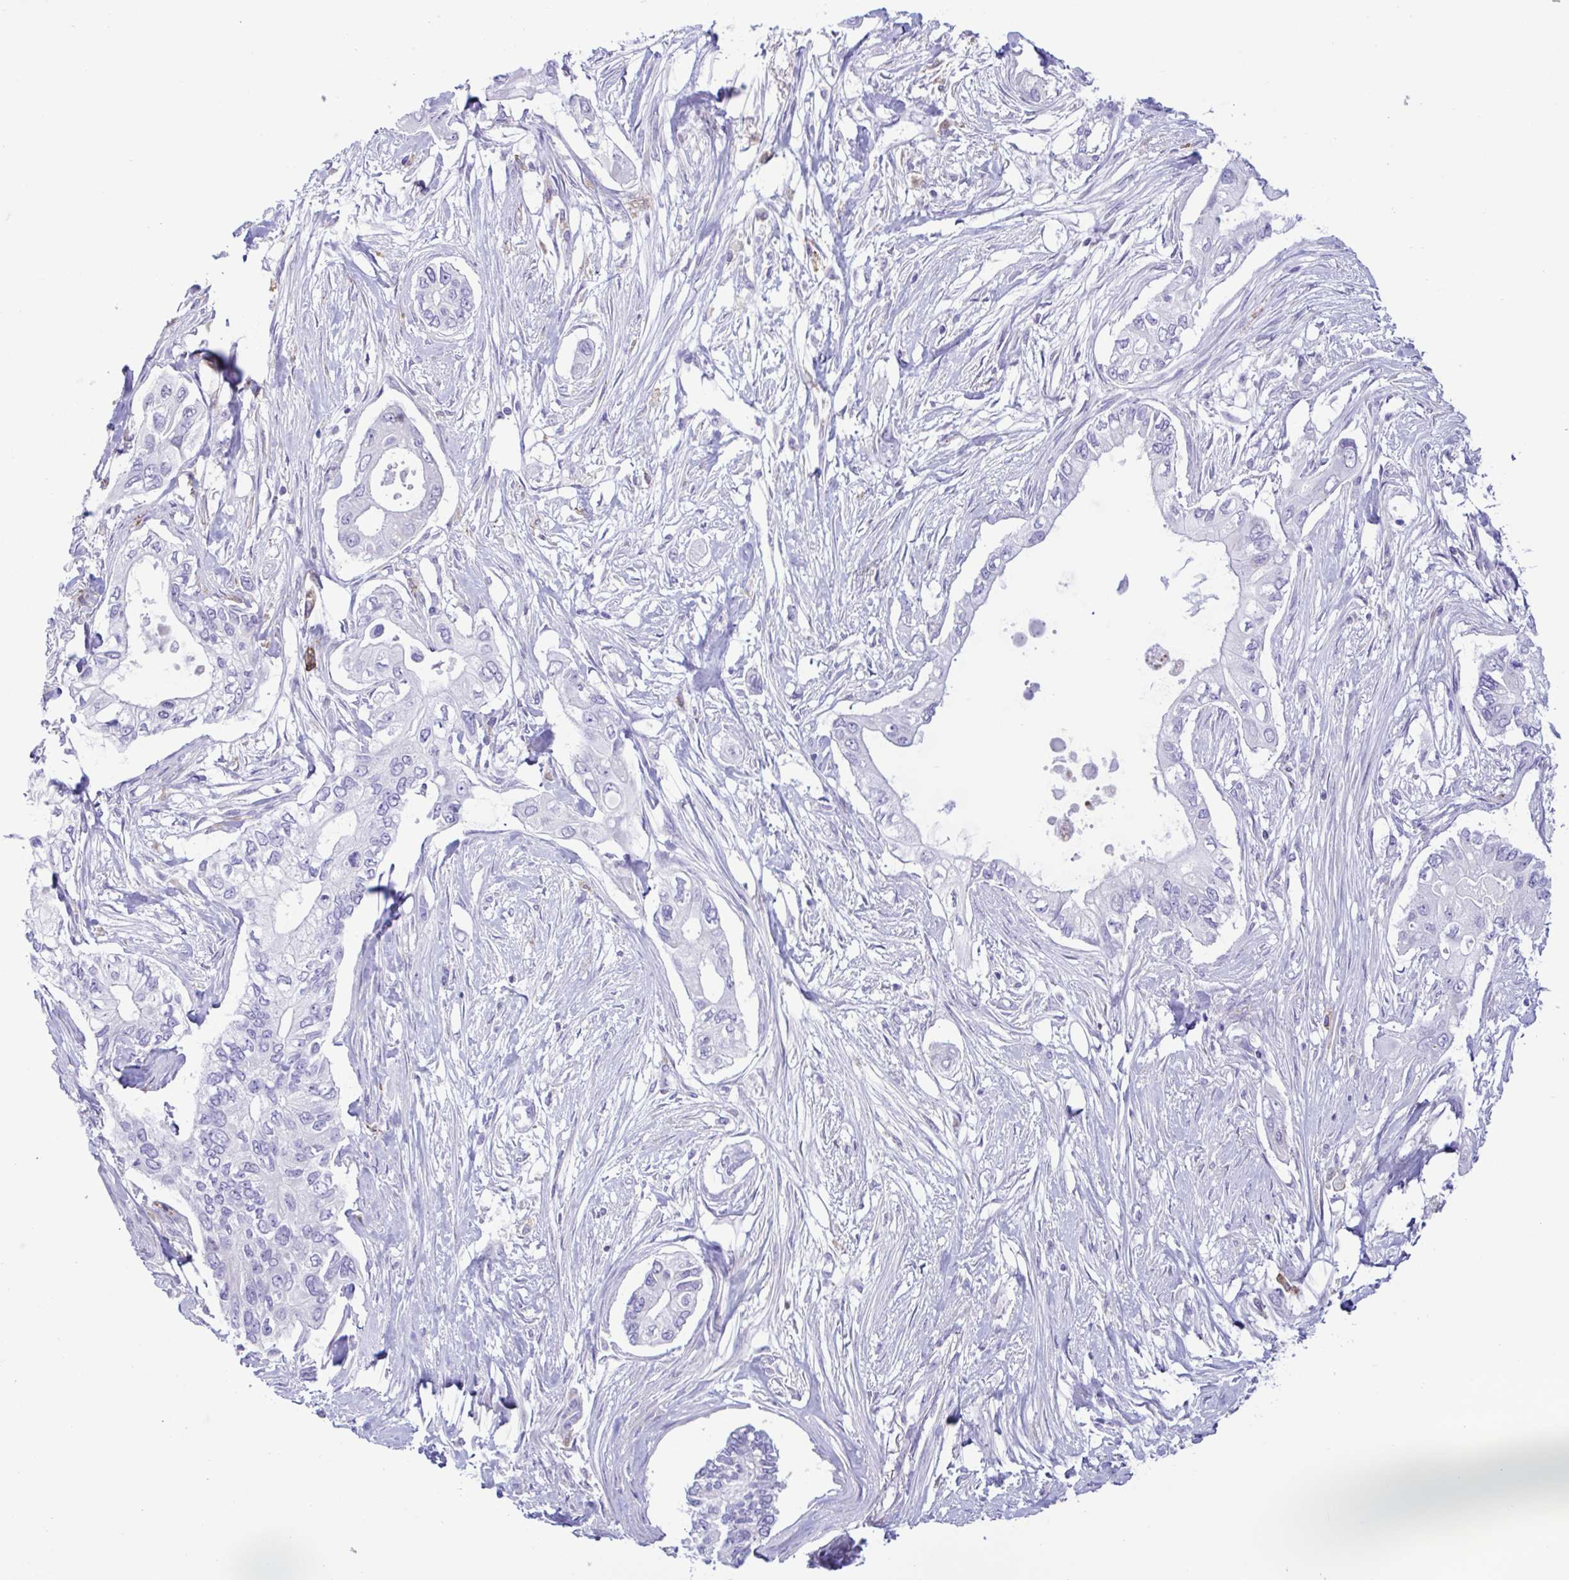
{"staining": {"intensity": "negative", "quantity": "none", "location": "none"}, "tissue": "pancreatic cancer", "cell_type": "Tumor cells", "image_type": "cancer", "snomed": [{"axis": "morphology", "description": "Adenocarcinoma, NOS"}, {"axis": "topography", "description": "Pancreas"}], "caption": "High magnification brightfield microscopy of pancreatic cancer (adenocarcinoma) stained with DAB (3,3'-diaminobenzidine) (brown) and counterstained with hematoxylin (blue): tumor cells show no significant positivity.", "gene": "SREBF1", "patient": {"sex": "female", "age": 63}}